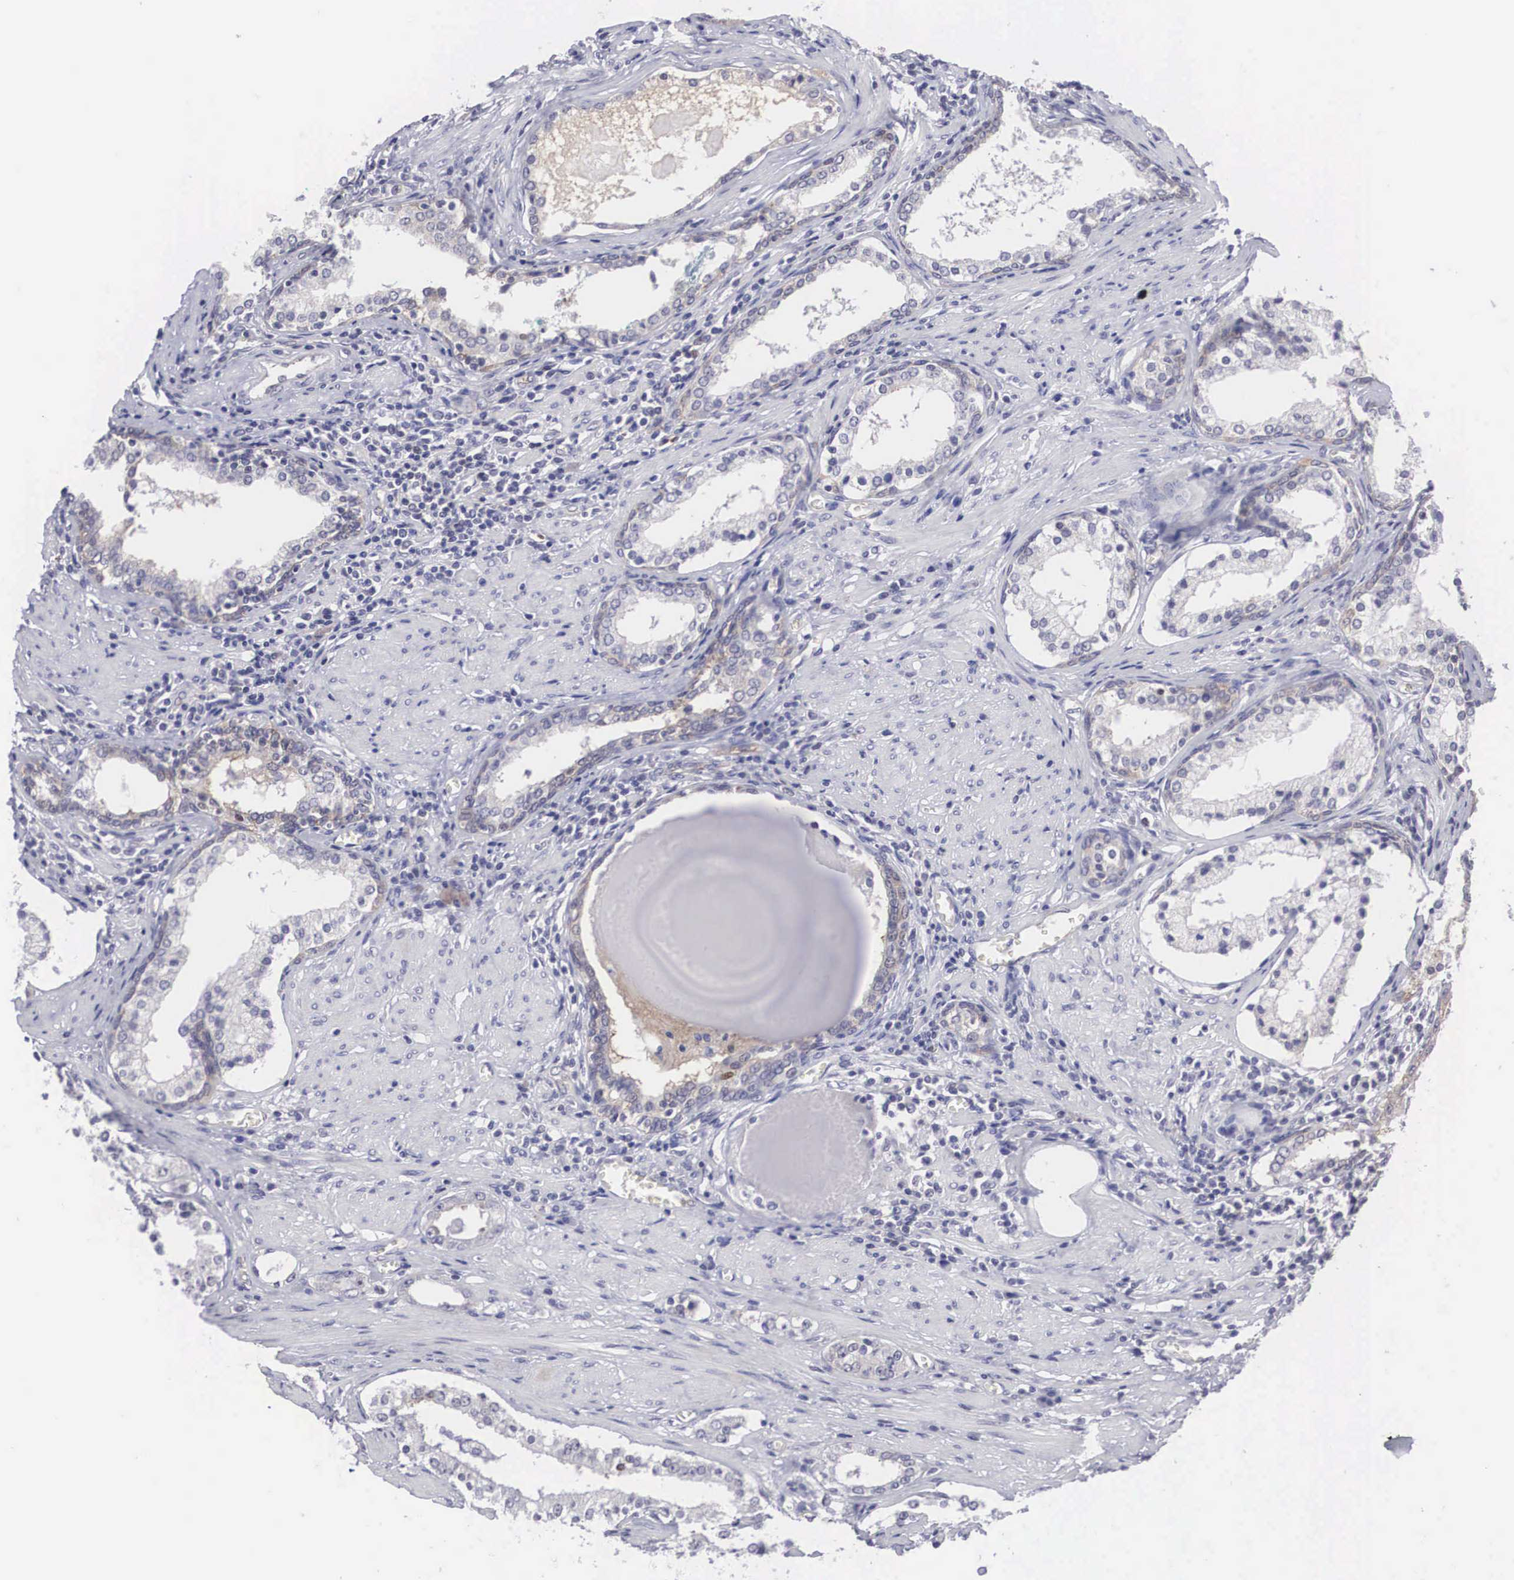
{"staining": {"intensity": "negative", "quantity": "none", "location": "none"}, "tissue": "prostate cancer", "cell_type": "Tumor cells", "image_type": "cancer", "snomed": [{"axis": "morphology", "description": "Adenocarcinoma, Medium grade"}, {"axis": "topography", "description": "Prostate"}], "caption": "Tumor cells show no significant protein positivity in adenocarcinoma (medium-grade) (prostate). The staining is performed using DAB (3,3'-diaminobenzidine) brown chromogen with nuclei counter-stained in using hematoxylin.", "gene": "MAST4", "patient": {"sex": "male", "age": 73}}